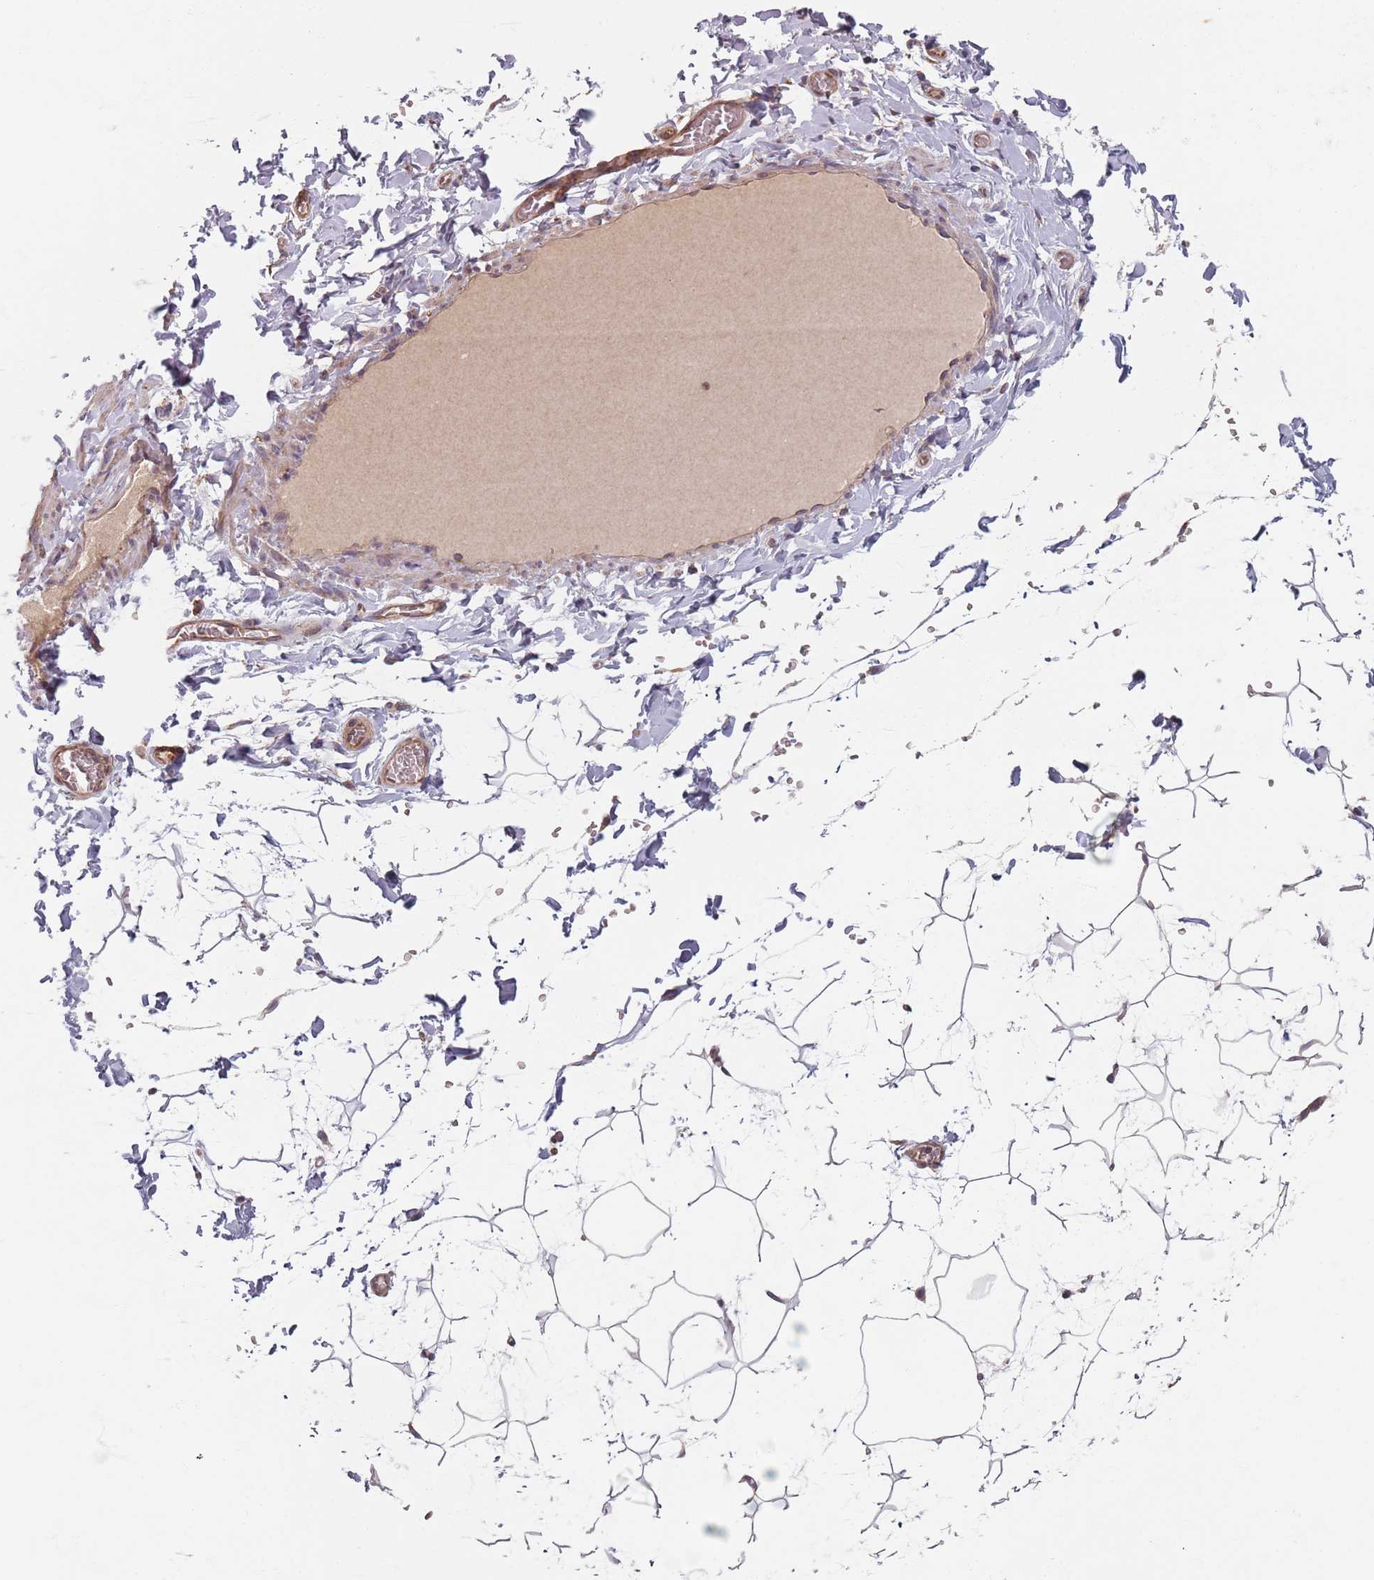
{"staining": {"intensity": "moderate", "quantity": "<25%", "location": "cytoplasmic/membranous"}, "tissue": "adipose tissue", "cell_type": "Adipocytes", "image_type": "normal", "snomed": [{"axis": "morphology", "description": "Normal tissue, NOS"}, {"axis": "topography", "description": "Gallbladder"}, {"axis": "topography", "description": "Peripheral nerve tissue"}], "caption": "This micrograph reveals IHC staining of normal human adipose tissue, with low moderate cytoplasmic/membranous expression in approximately <25% of adipocytes.", "gene": "NOTCH3", "patient": {"sex": "male", "age": 38}}